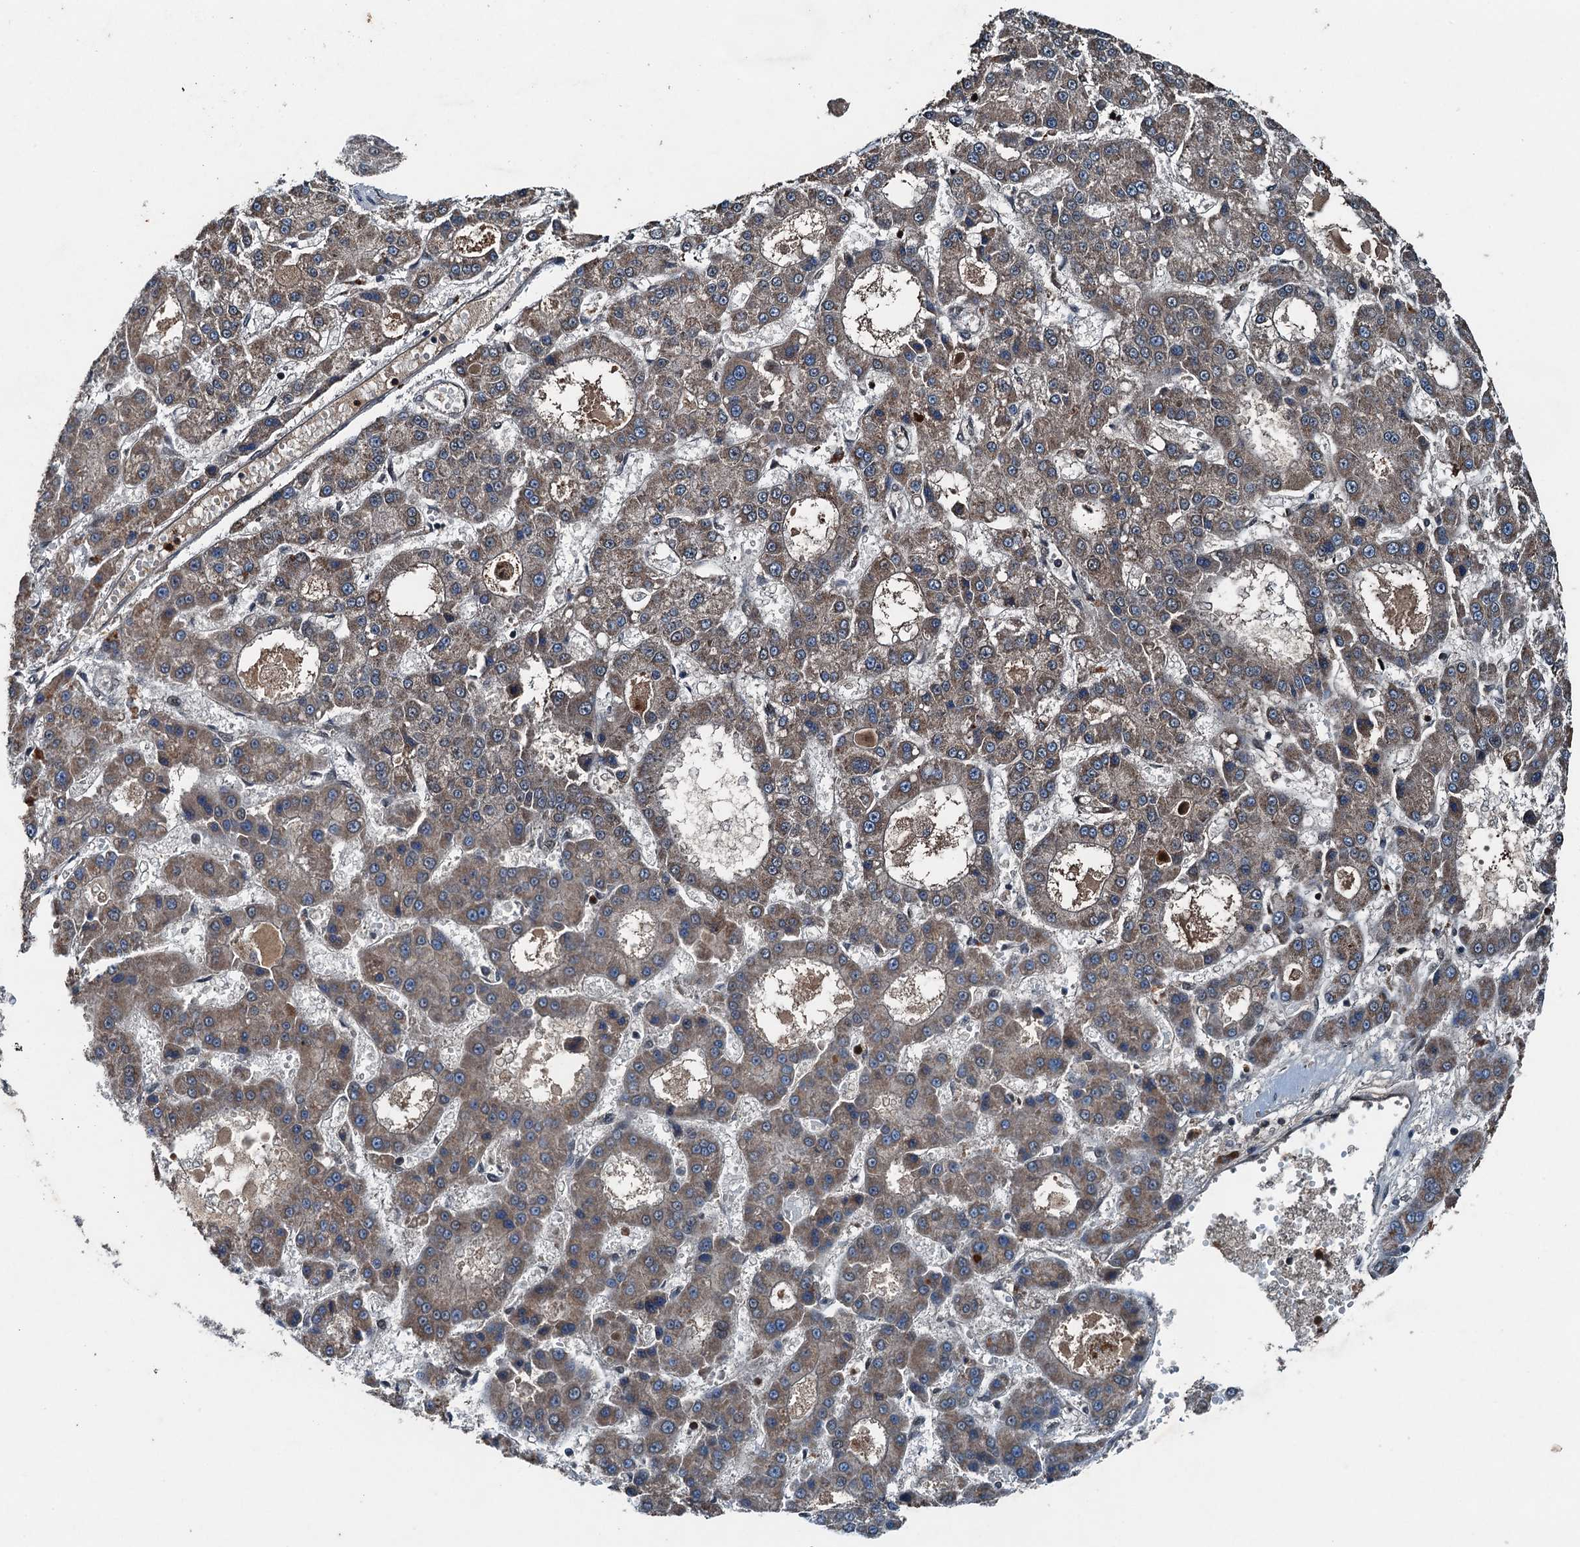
{"staining": {"intensity": "weak", "quantity": "25%-75%", "location": "cytoplasmic/membranous"}, "tissue": "liver cancer", "cell_type": "Tumor cells", "image_type": "cancer", "snomed": [{"axis": "morphology", "description": "Carcinoma, Hepatocellular, NOS"}, {"axis": "topography", "description": "Liver"}], "caption": "Liver cancer (hepatocellular carcinoma) stained for a protein shows weak cytoplasmic/membranous positivity in tumor cells.", "gene": "UBXN6", "patient": {"sex": "male", "age": 70}}